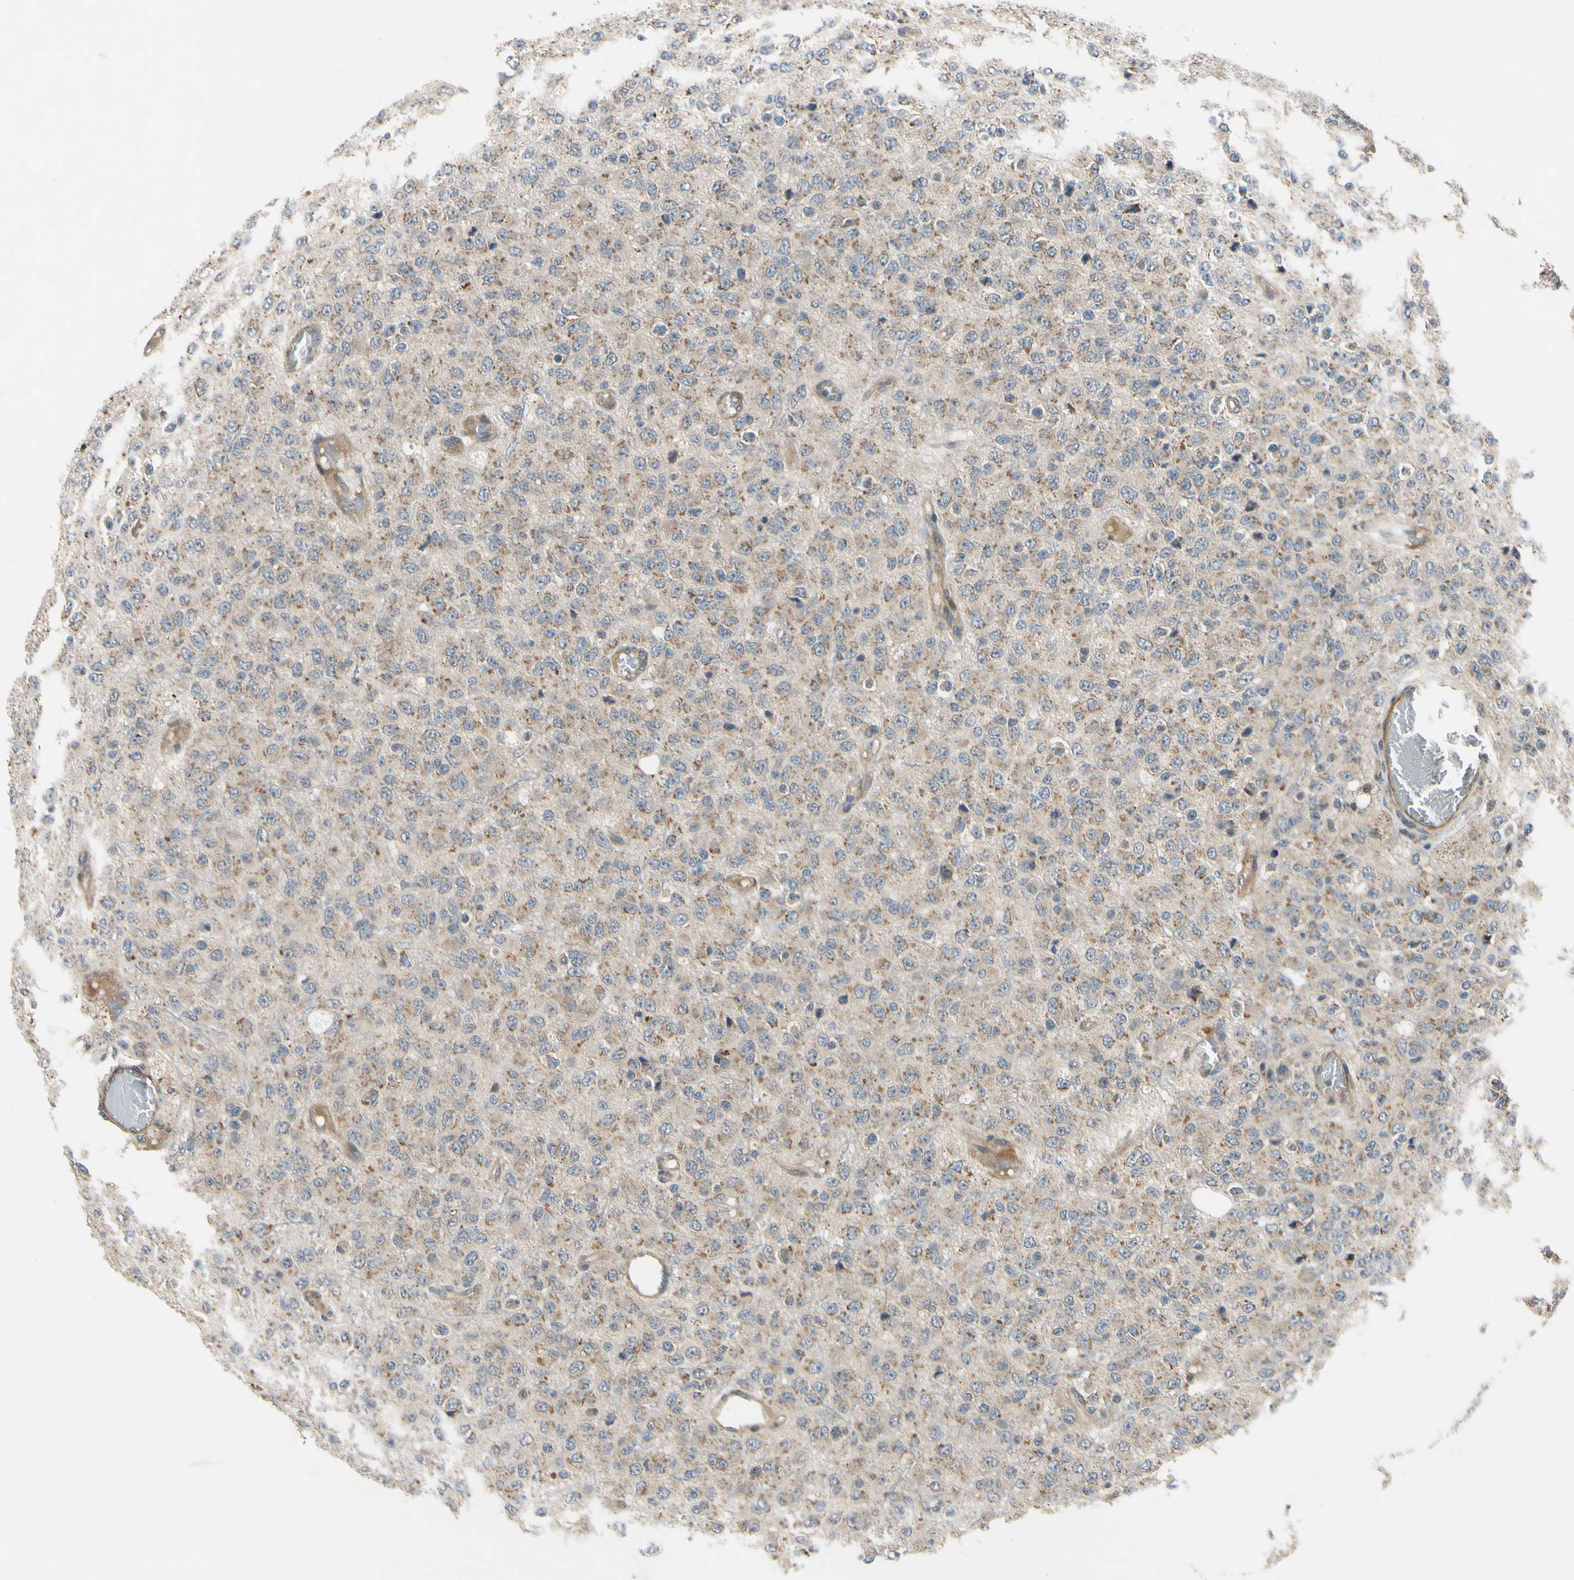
{"staining": {"intensity": "moderate", "quantity": "25%-75%", "location": "cytoplasmic/membranous"}, "tissue": "glioma", "cell_type": "Tumor cells", "image_type": "cancer", "snomed": [{"axis": "morphology", "description": "Glioma, malignant, High grade"}, {"axis": "topography", "description": "pancreas cauda"}], "caption": "A medium amount of moderate cytoplasmic/membranous staining is identified in approximately 25%-75% of tumor cells in malignant glioma (high-grade) tissue. Immunohistochemistry (ihc) stains the protein of interest in brown and the nuclei are stained blue.", "gene": "COMMD9", "patient": {"sex": "male", "age": 60}}